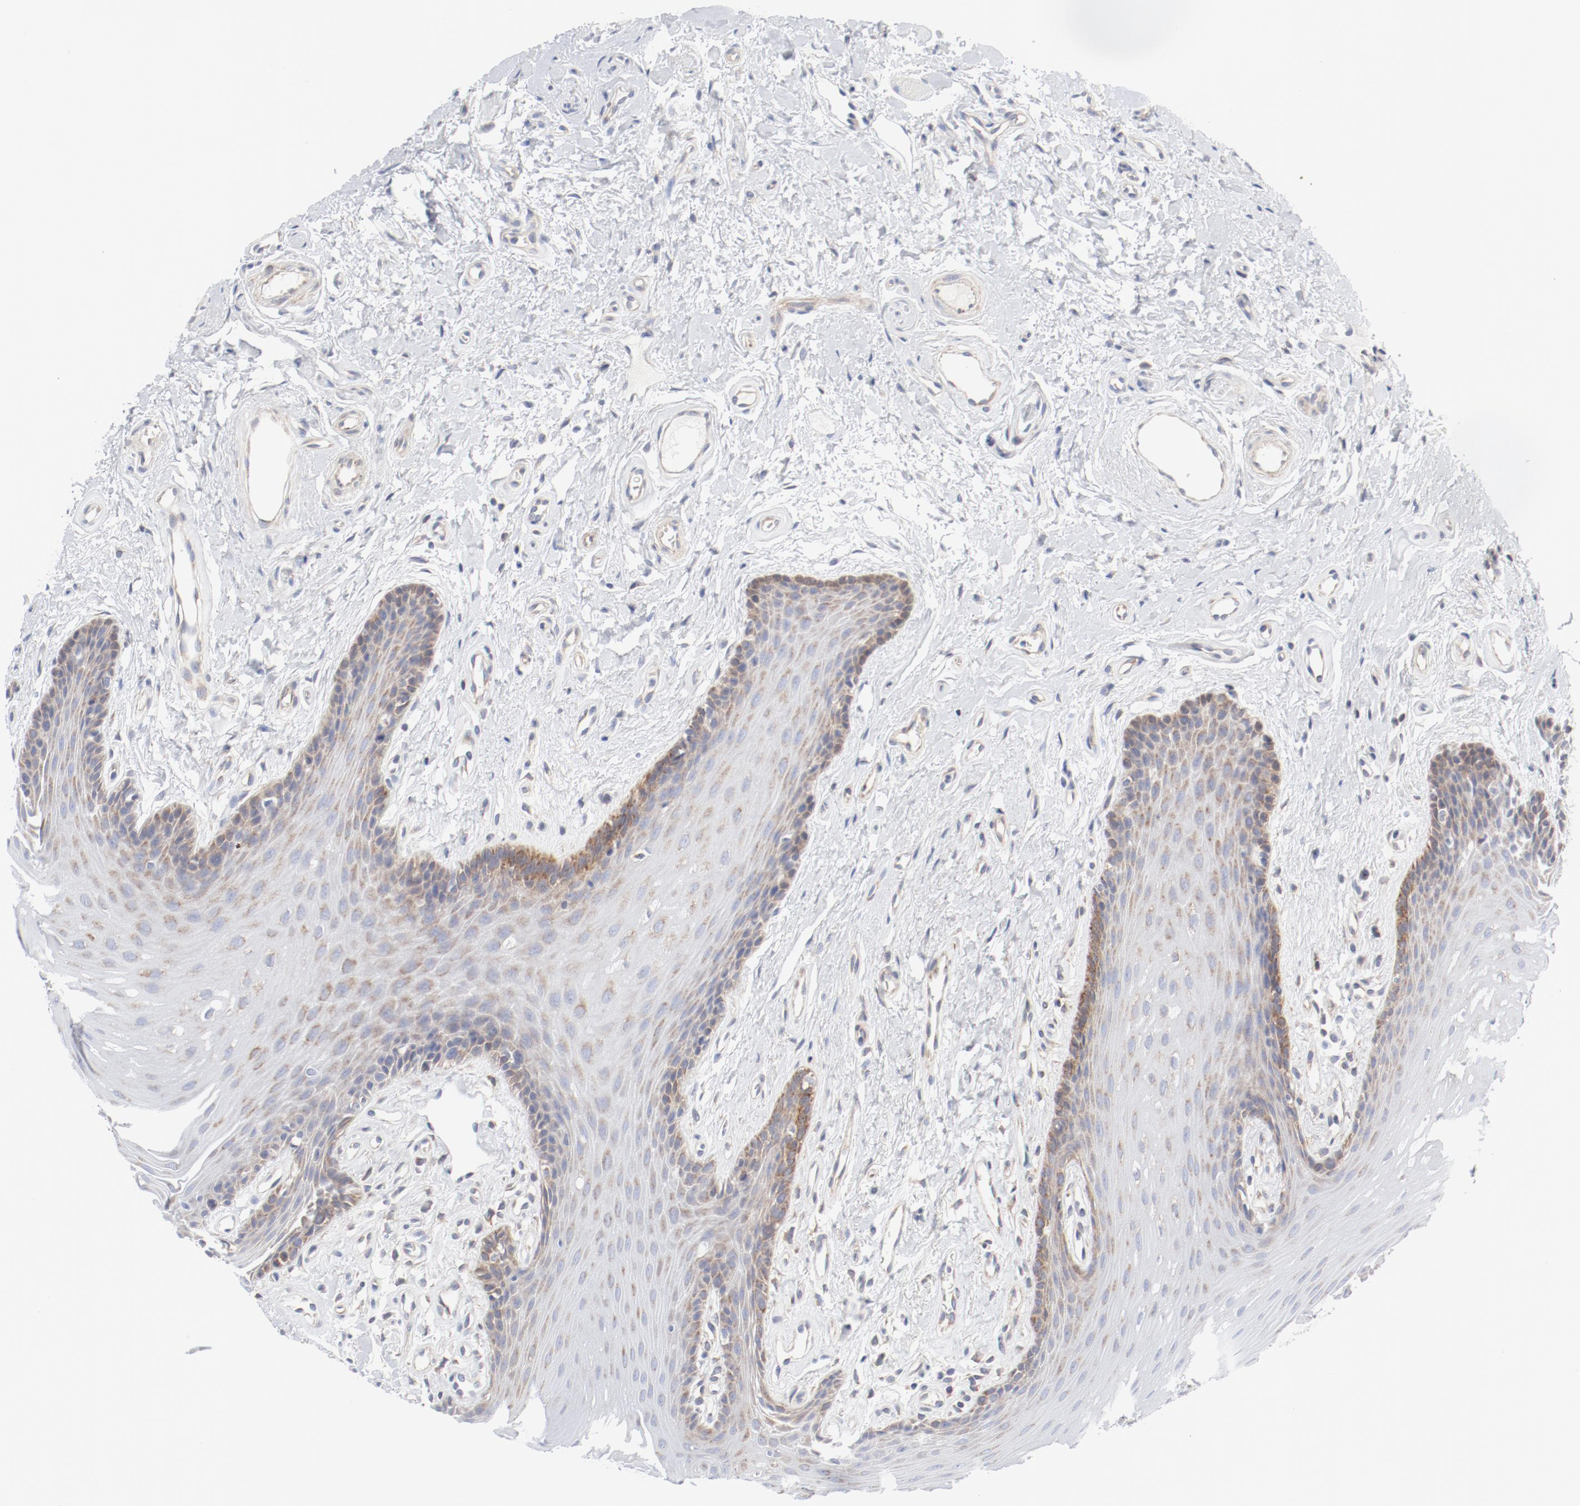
{"staining": {"intensity": "weak", "quantity": "25%-75%", "location": "cytoplasmic/membranous"}, "tissue": "oral mucosa", "cell_type": "Squamous epithelial cells", "image_type": "normal", "snomed": [{"axis": "morphology", "description": "Normal tissue, NOS"}, {"axis": "topography", "description": "Oral tissue"}], "caption": "This histopathology image shows IHC staining of normal oral mucosa, with low weak cytoplasmic/membranous positivity in about 25%-75% of squamous epithelial cells.", "gene": "BAD", "patient": {"sex": "male", "age": 62}}